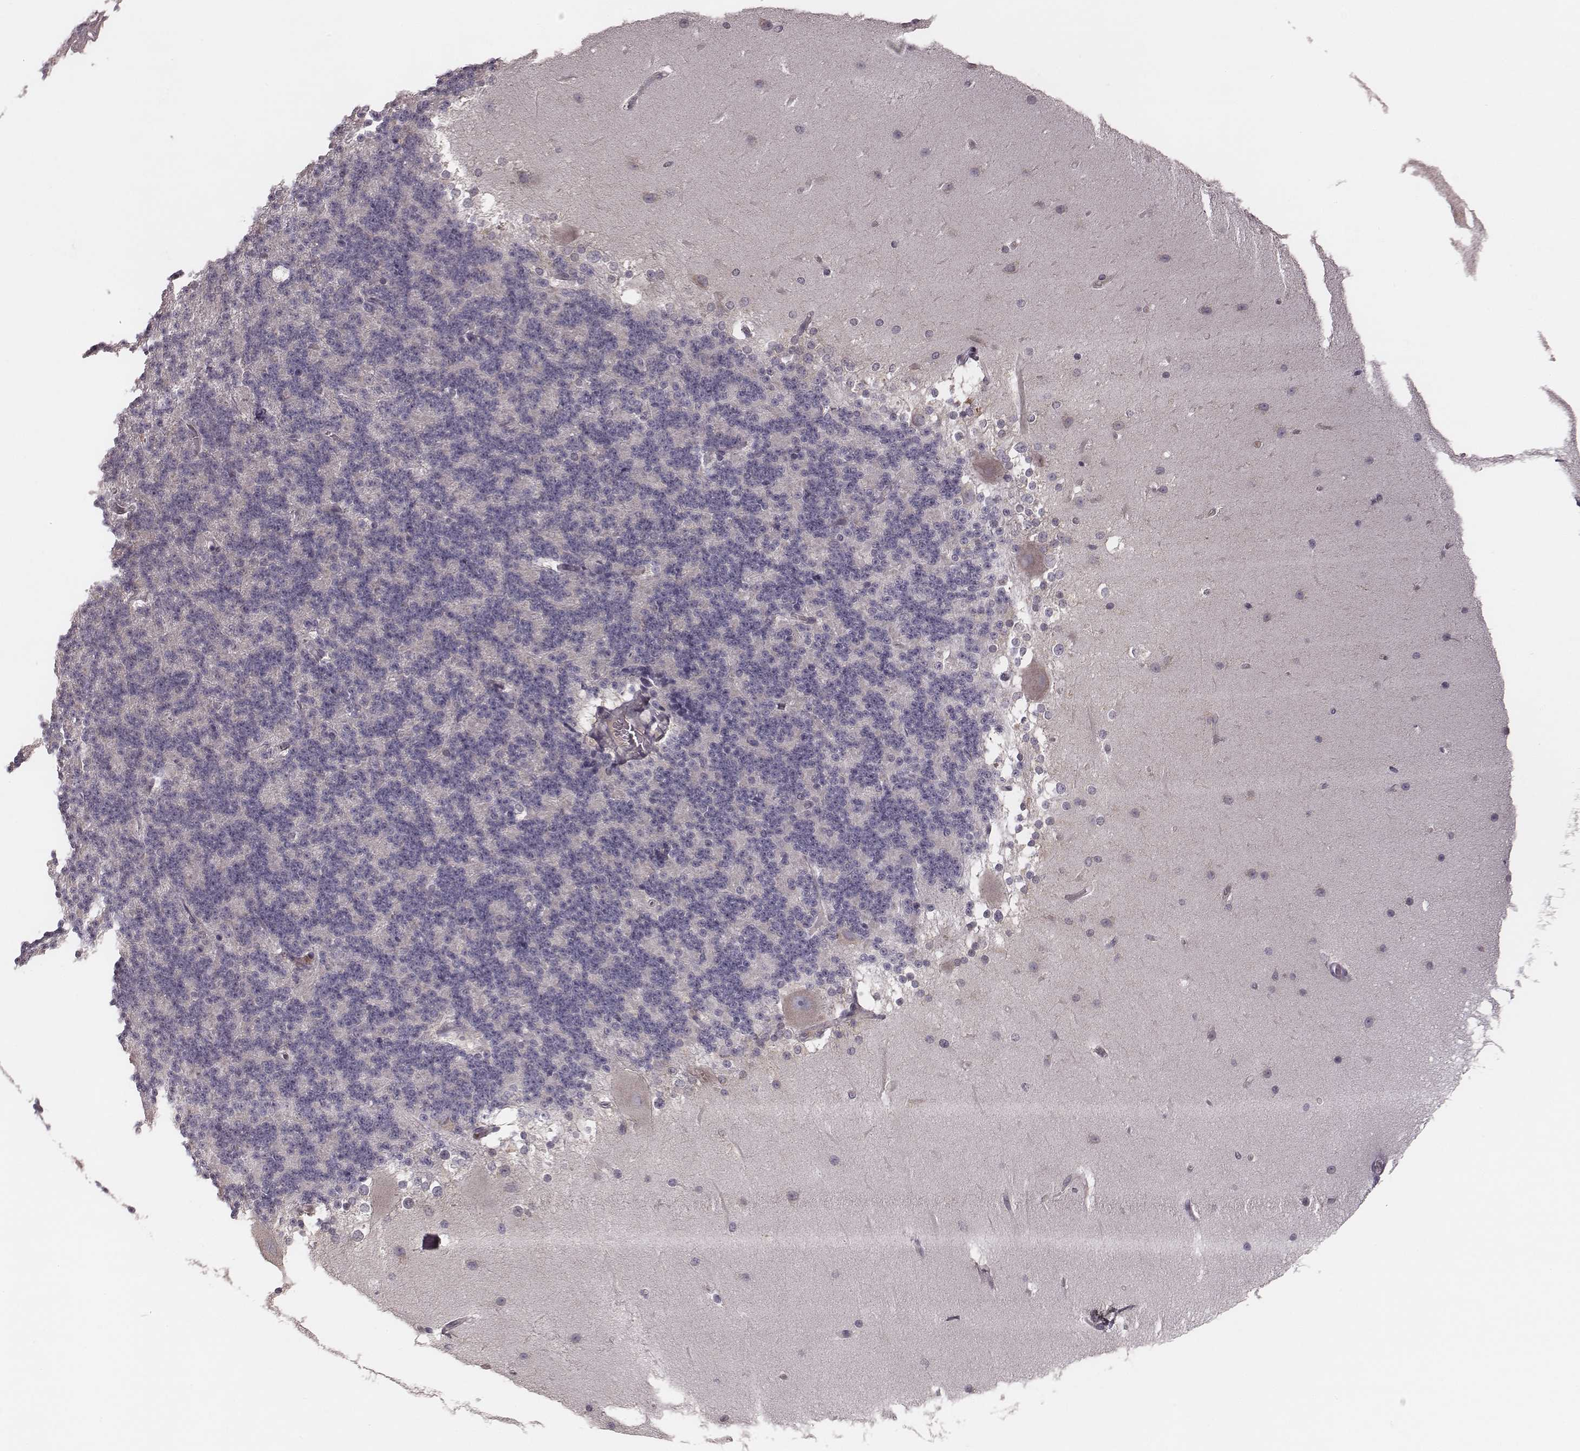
{"staining": {"intensity": "negative", "quantity": "none", "location": "none"}, "tissue": "cerebellum", "cell_type": "Cells in granular layer", "image_type": "normal", "snomed": [{"axis": "morphology", "description": "Normal tissue, NOS"}, {"axis": "topography", "description": "Cerebellum"}], "caption": "An immunohistochemistry image of unremarkable cerebellum is shown. There is no staining in cells in granular layer of cerebellum.", "gene": "P2RX5", "patient": {"sex": "female", "age": 19}}